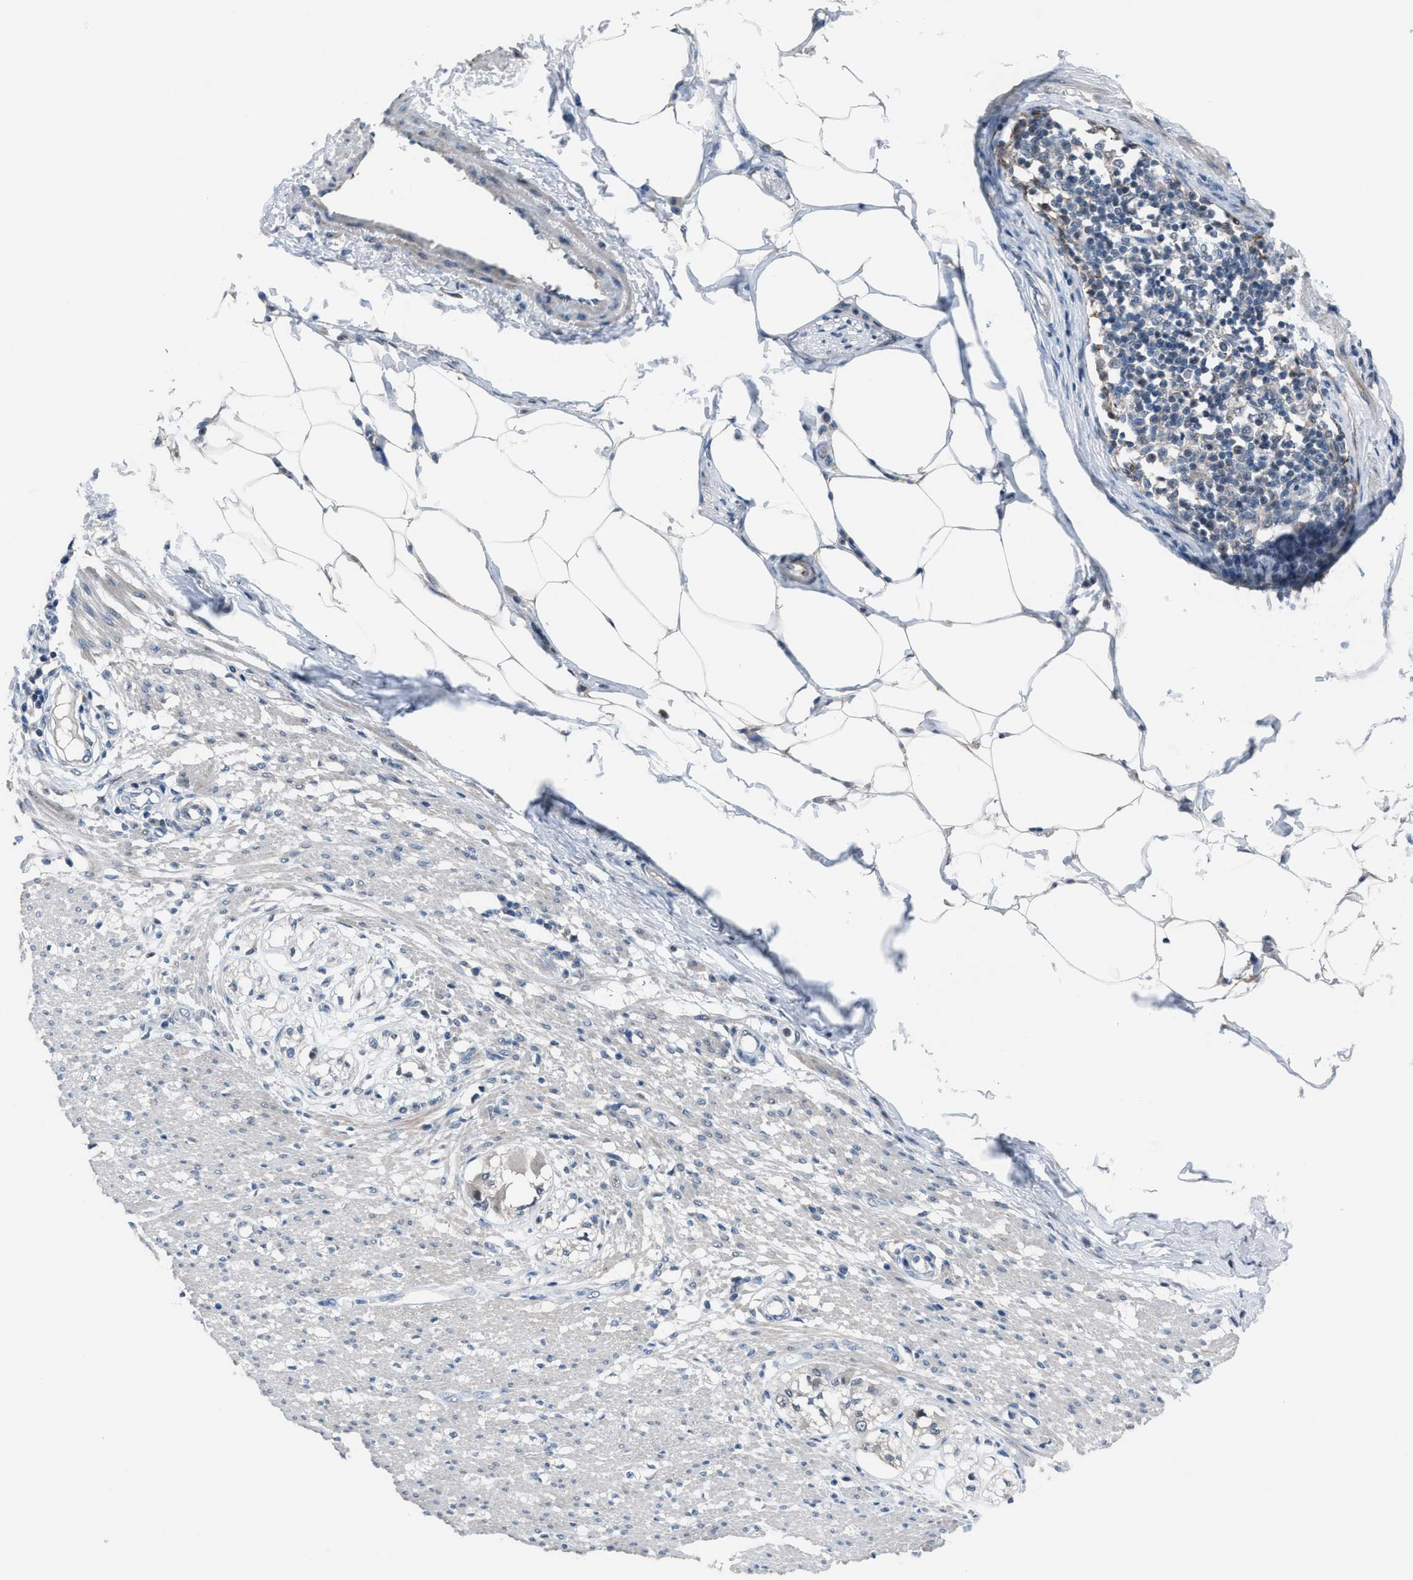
{"staining": {"intensity": "weak", "quantity": "25%-75%", "location": "cytoplasmic/membranous"}, "tissue": "smooth muscle", "cell_type": "Smooth muscle cells", "image_type": "normal", "snomed": [{"axis": "morphology", "description": "Normal tissue, NOS"}, {"axis": "morphology", "description": "Adenocarcinoma, NOS"}, {"axis": "topography", "description": "Colon"}, {"axis": "topography", "description": "Peripheral nerve tissue"}], "caption": "Benign smooth muscle was stained to show a protein in brown. There is low levels of weak cytoplasmic/membranous staining in about 25%-75% of smooth muscle cells. The staining is performed using DAB brown chromogen to label protein expression. The nuclei are counter-stained blue using hematoxylin.", "gene": "ANAPC11", "patient": {"sex": "male", "age": 14}}